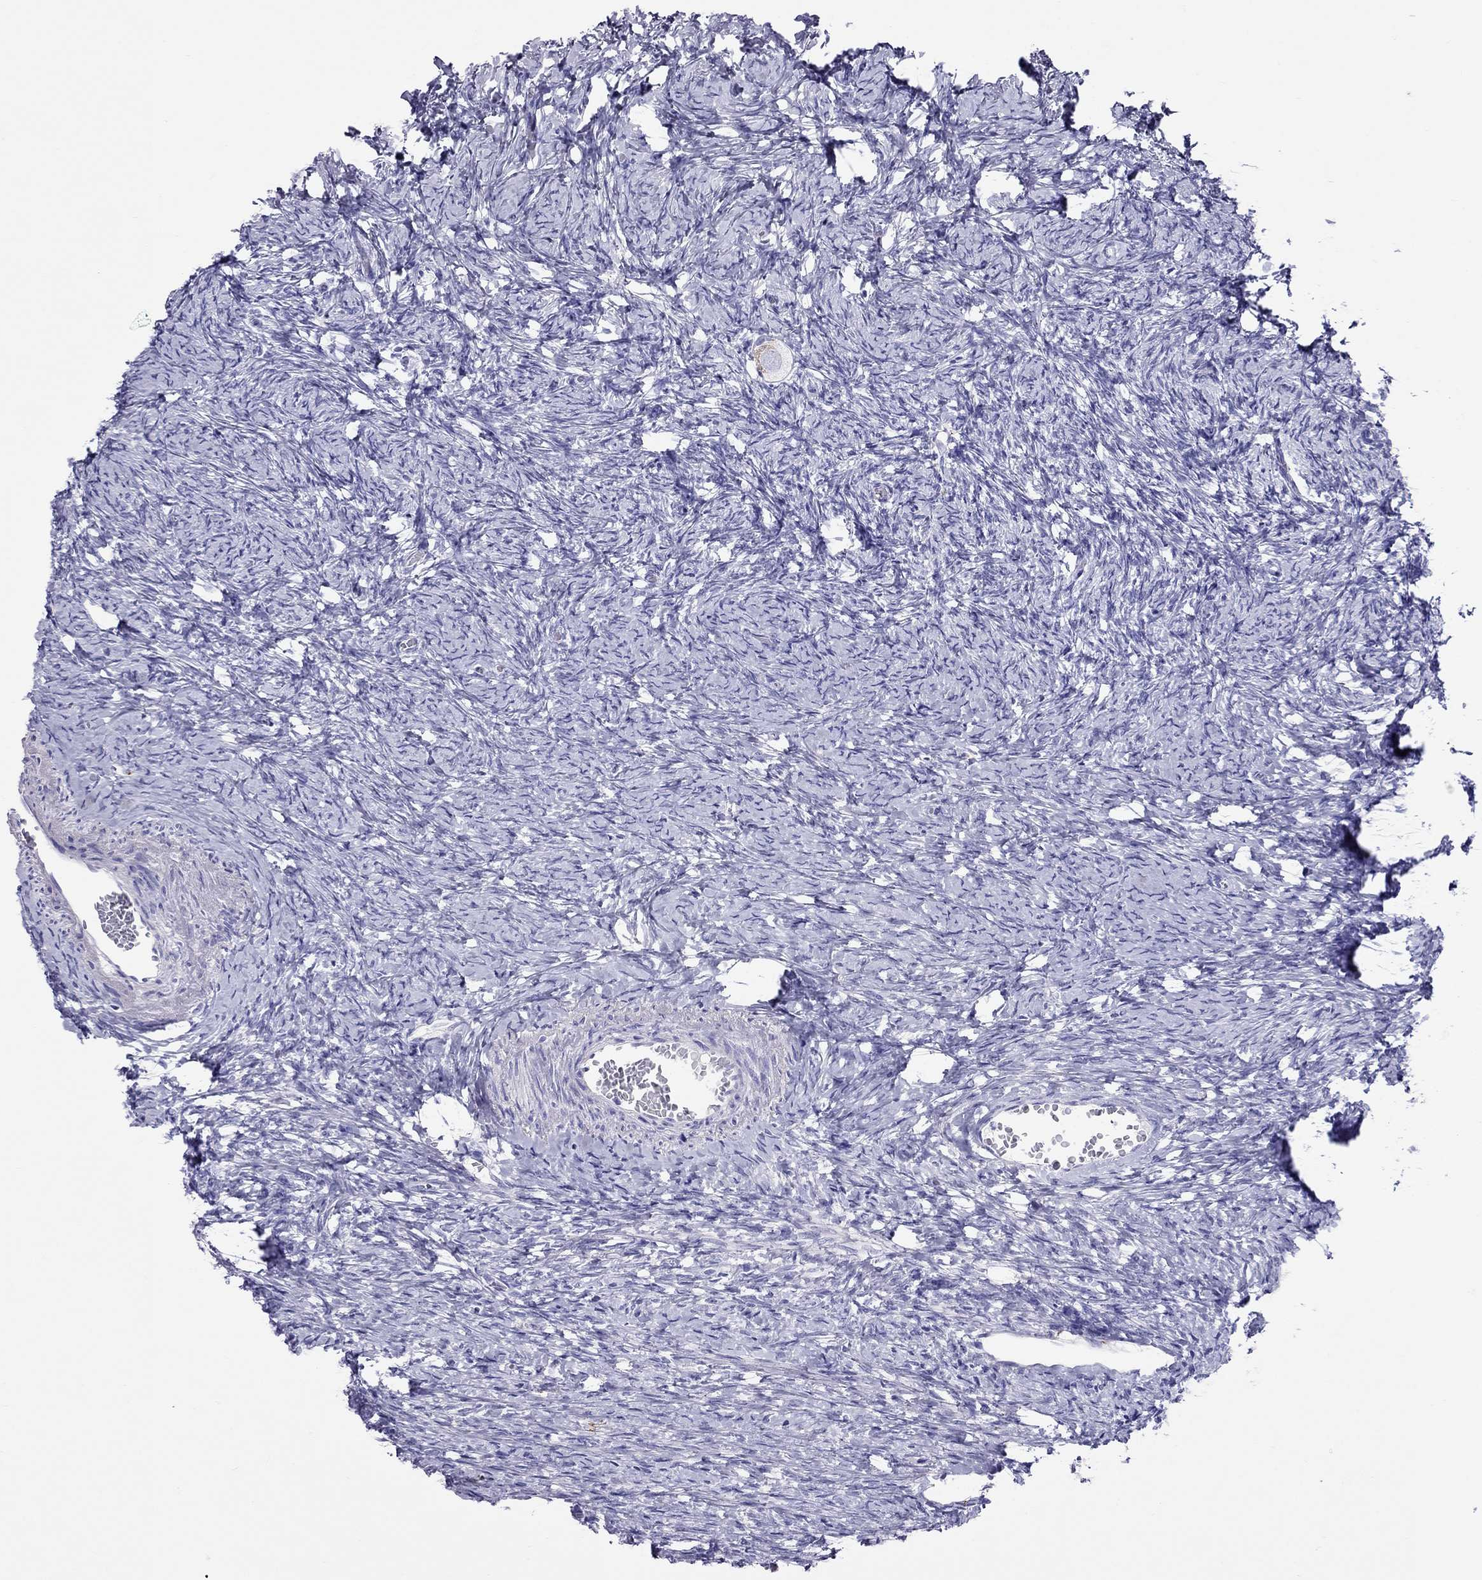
{"staining": {"intensity": "weak", "quantity": ">75%", "location": "cytoplasmic/membranous"}, "tissue": "ovary", "cell_type": "Follicle cells", "image_type": "normal", "snomed": [{"axis": "morphology", "description": "Normal tissue, NOS"}, {"axis": "topography", "description": "Ovary"}], "caption": "The image reveals immunohistochemical staining of benign ovary. There is weak cytoplasmic/membranous positivity is appreciated in approximately >75% of follicle cells. The protein of interest is stained brown, and the nuclei are stained in blue (DAB (3,3'-diaminobenzidine) IHC with brightfield microscopy, high magnification).", "gene": "CLPSL2", "patient": {"sex": "female", "age": 39}}